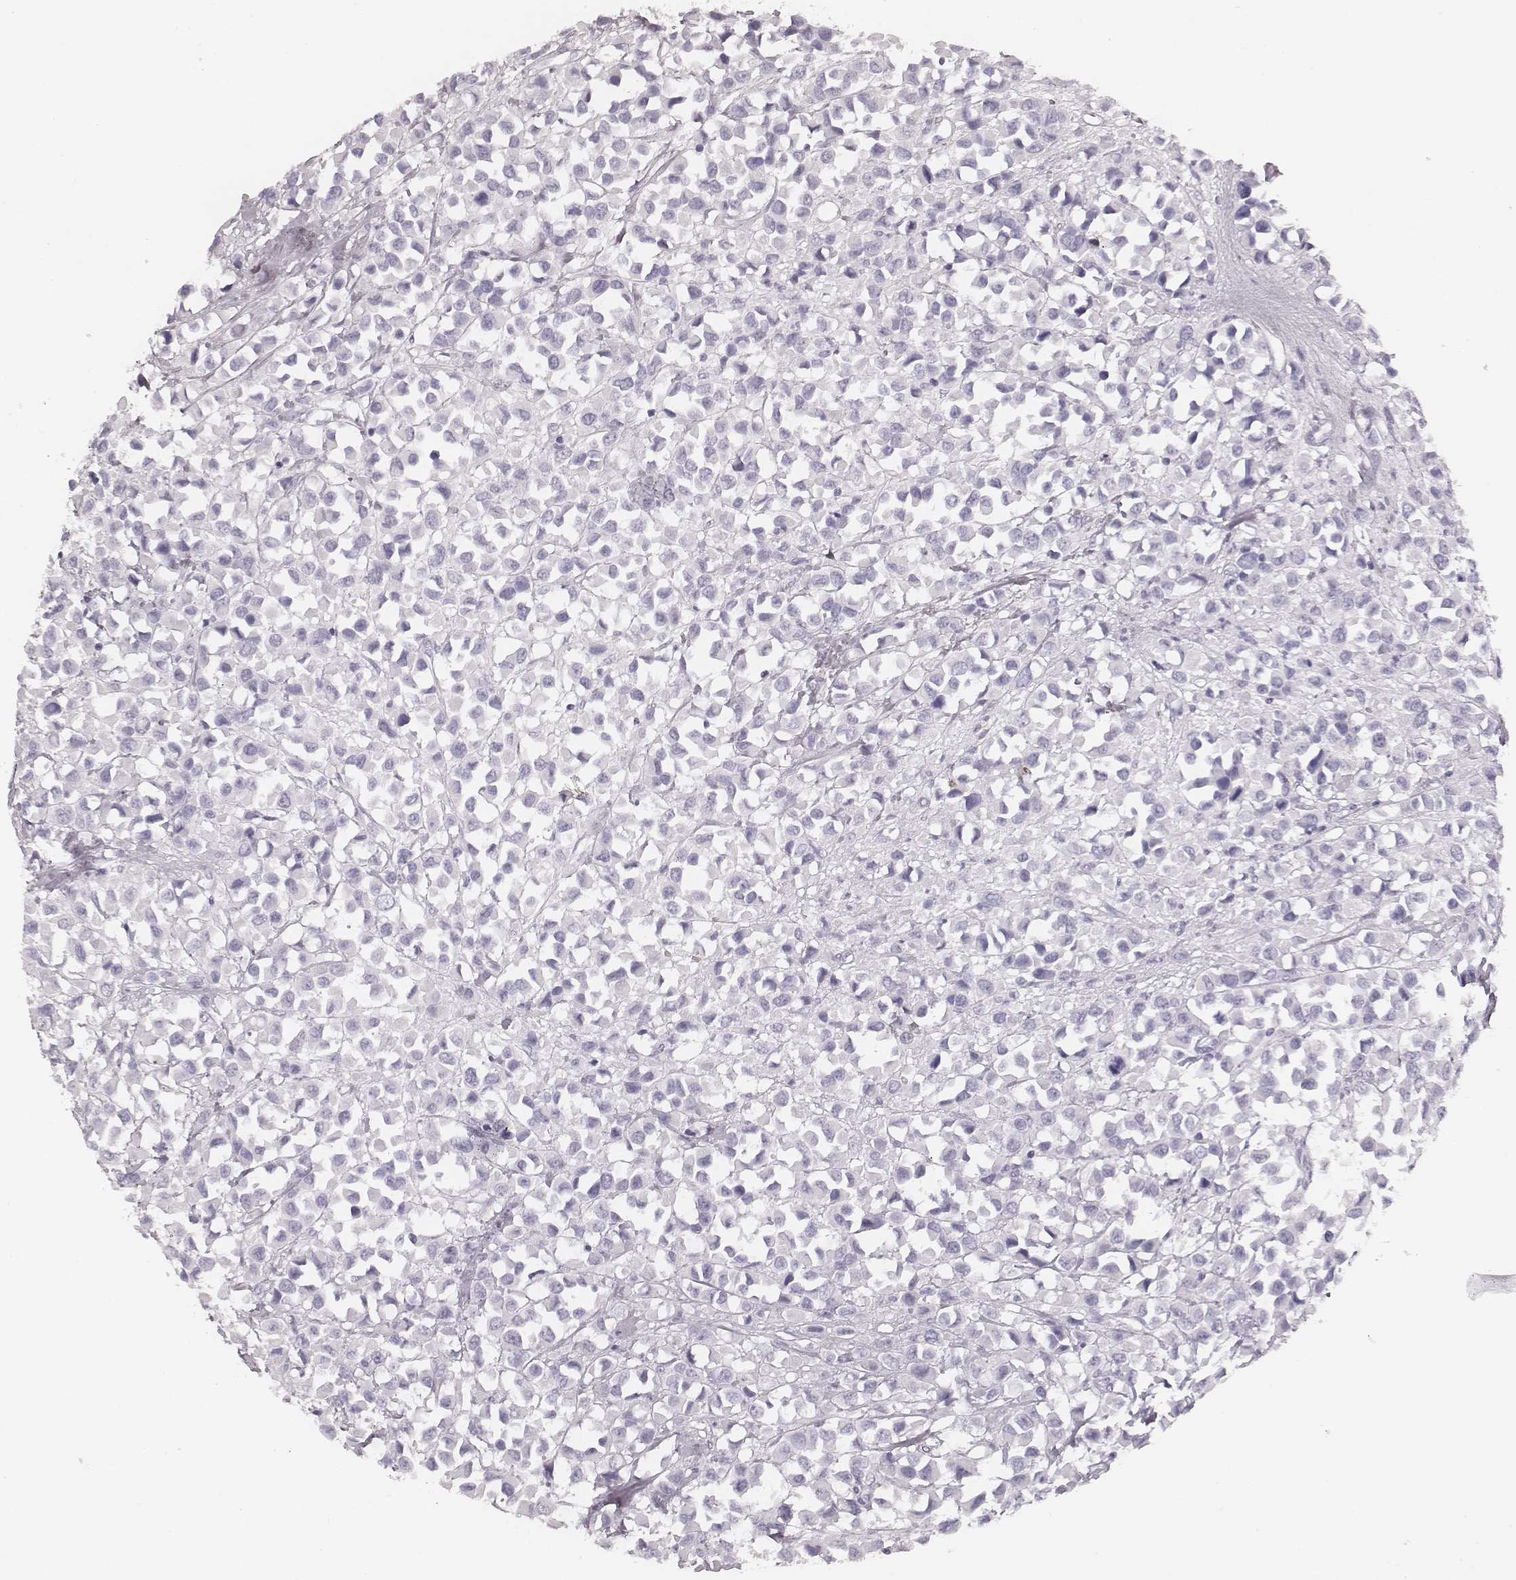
{"staining": {"intensity": "negative", "quantity": "none", "location": "none"}, "tissue": "breast cancer", "cell_type": "Tumor cells", "image_type": "cancer", "snomed": [{"axis": "morphology", "description": "Duct carcinoma"}, {"axis": "topography", "description": "Breast"}], "caption": "IHC of breast invasive ductal carcinoma shows no expression in tumor cells.", "gene": "MSX1", "patient": {"sex": "female", "age": 61}}